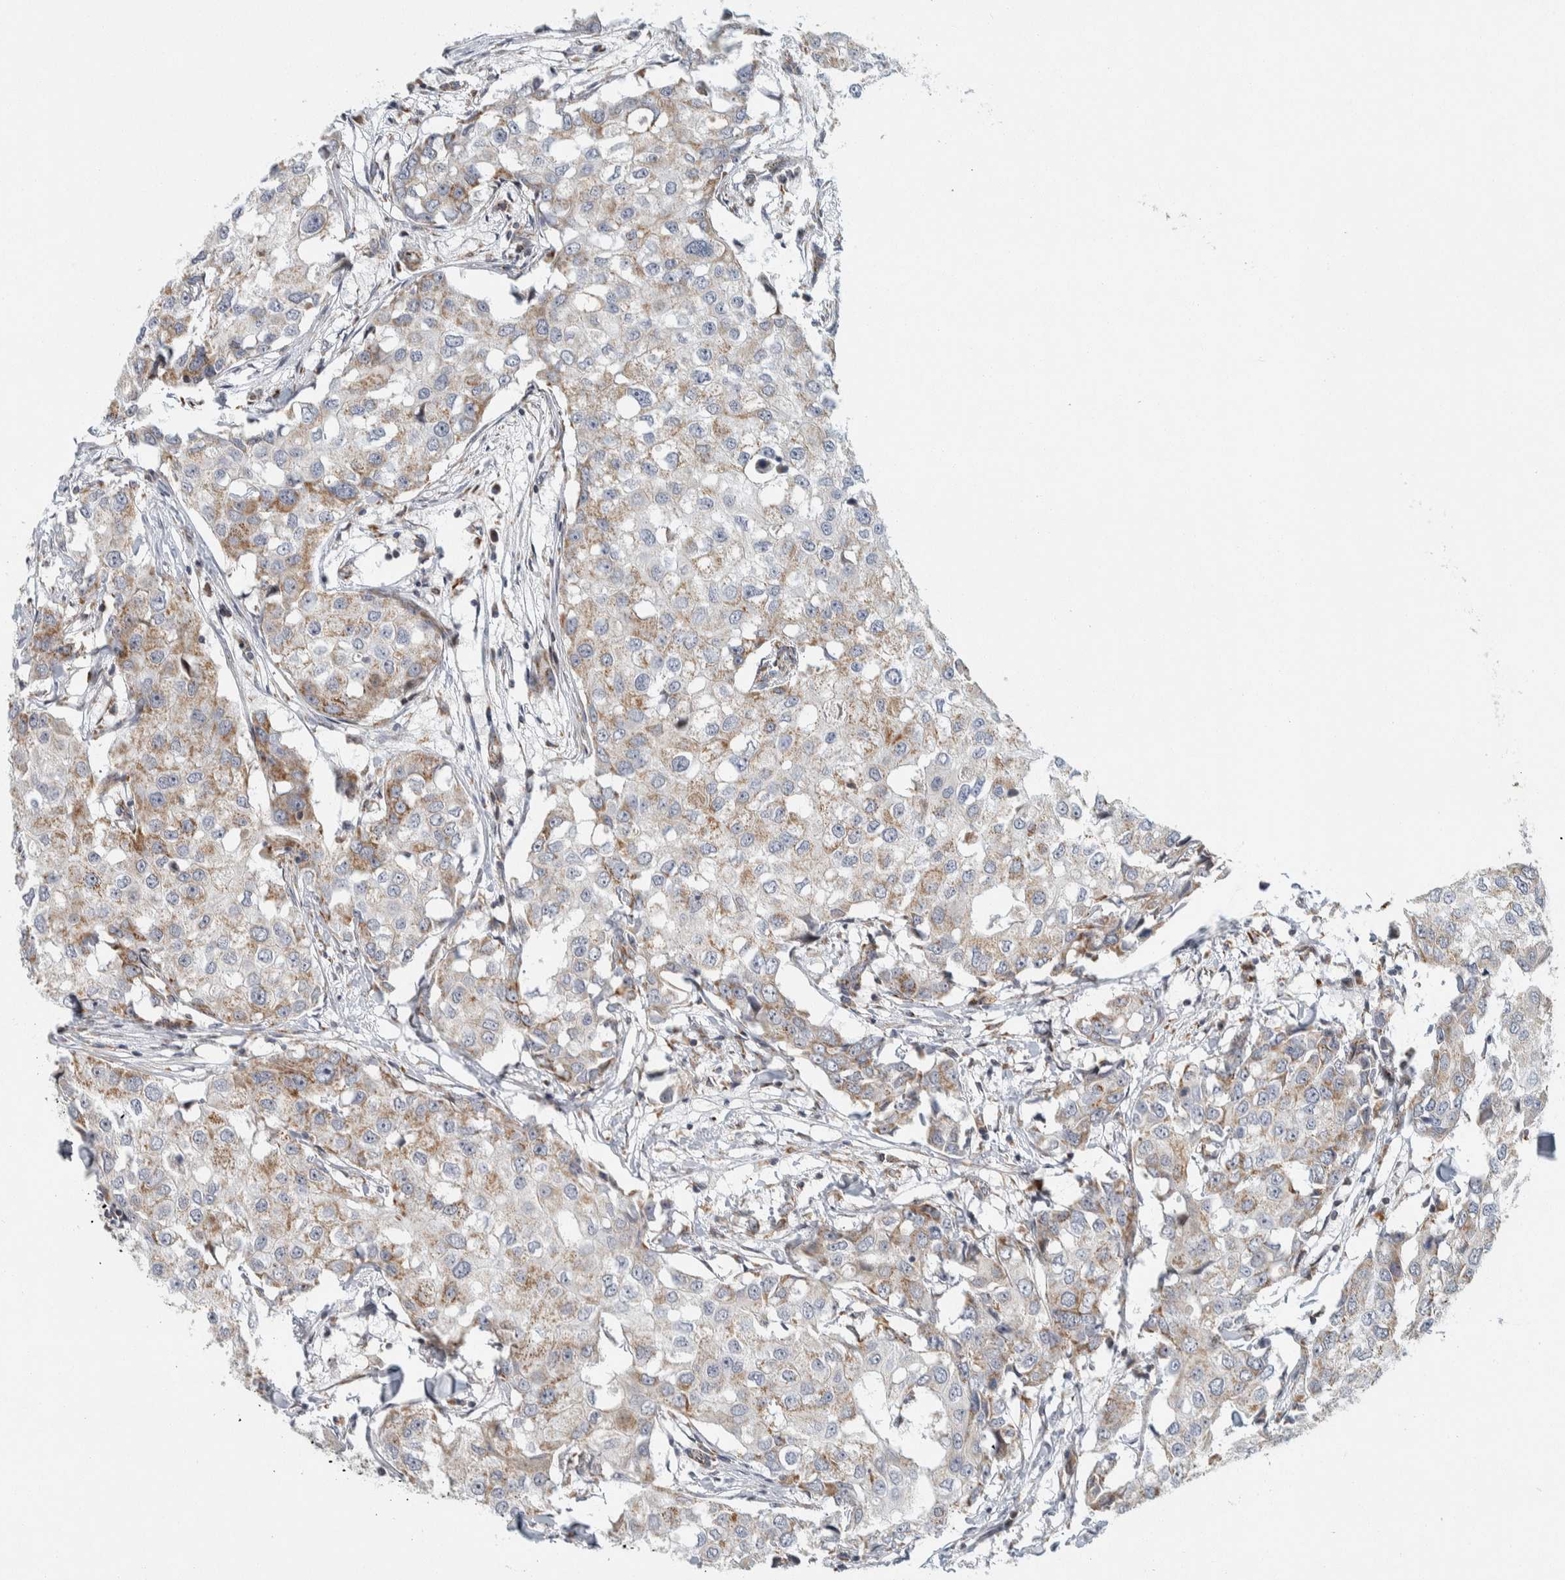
{"staining": {"intensity": "moderate", "quantity": "<25%", "location": "cytoplasmic/membranous"}, "tissue": "breast cancer", "cell_type": "Tumor cells", "image_type": "cancer", "snomed": [{"axis": "morphology", "description": "Duct carcinoma"}, {"axis": "topography", "description": "Breast"}], "caption": "Breast cancer (infiltrating ductal carcinoma) tissue shows moderate cytoplasmic/membranous positivity in about <25% of tumor cells The staining is performed using DAB (3,3'-diaminobenzidine) brown chromogen to label protein expression. The nuclei are counter-stained blue using hematoxylin.", "gene": "AFP", "patient": {"sex": "female", "age": 27}}